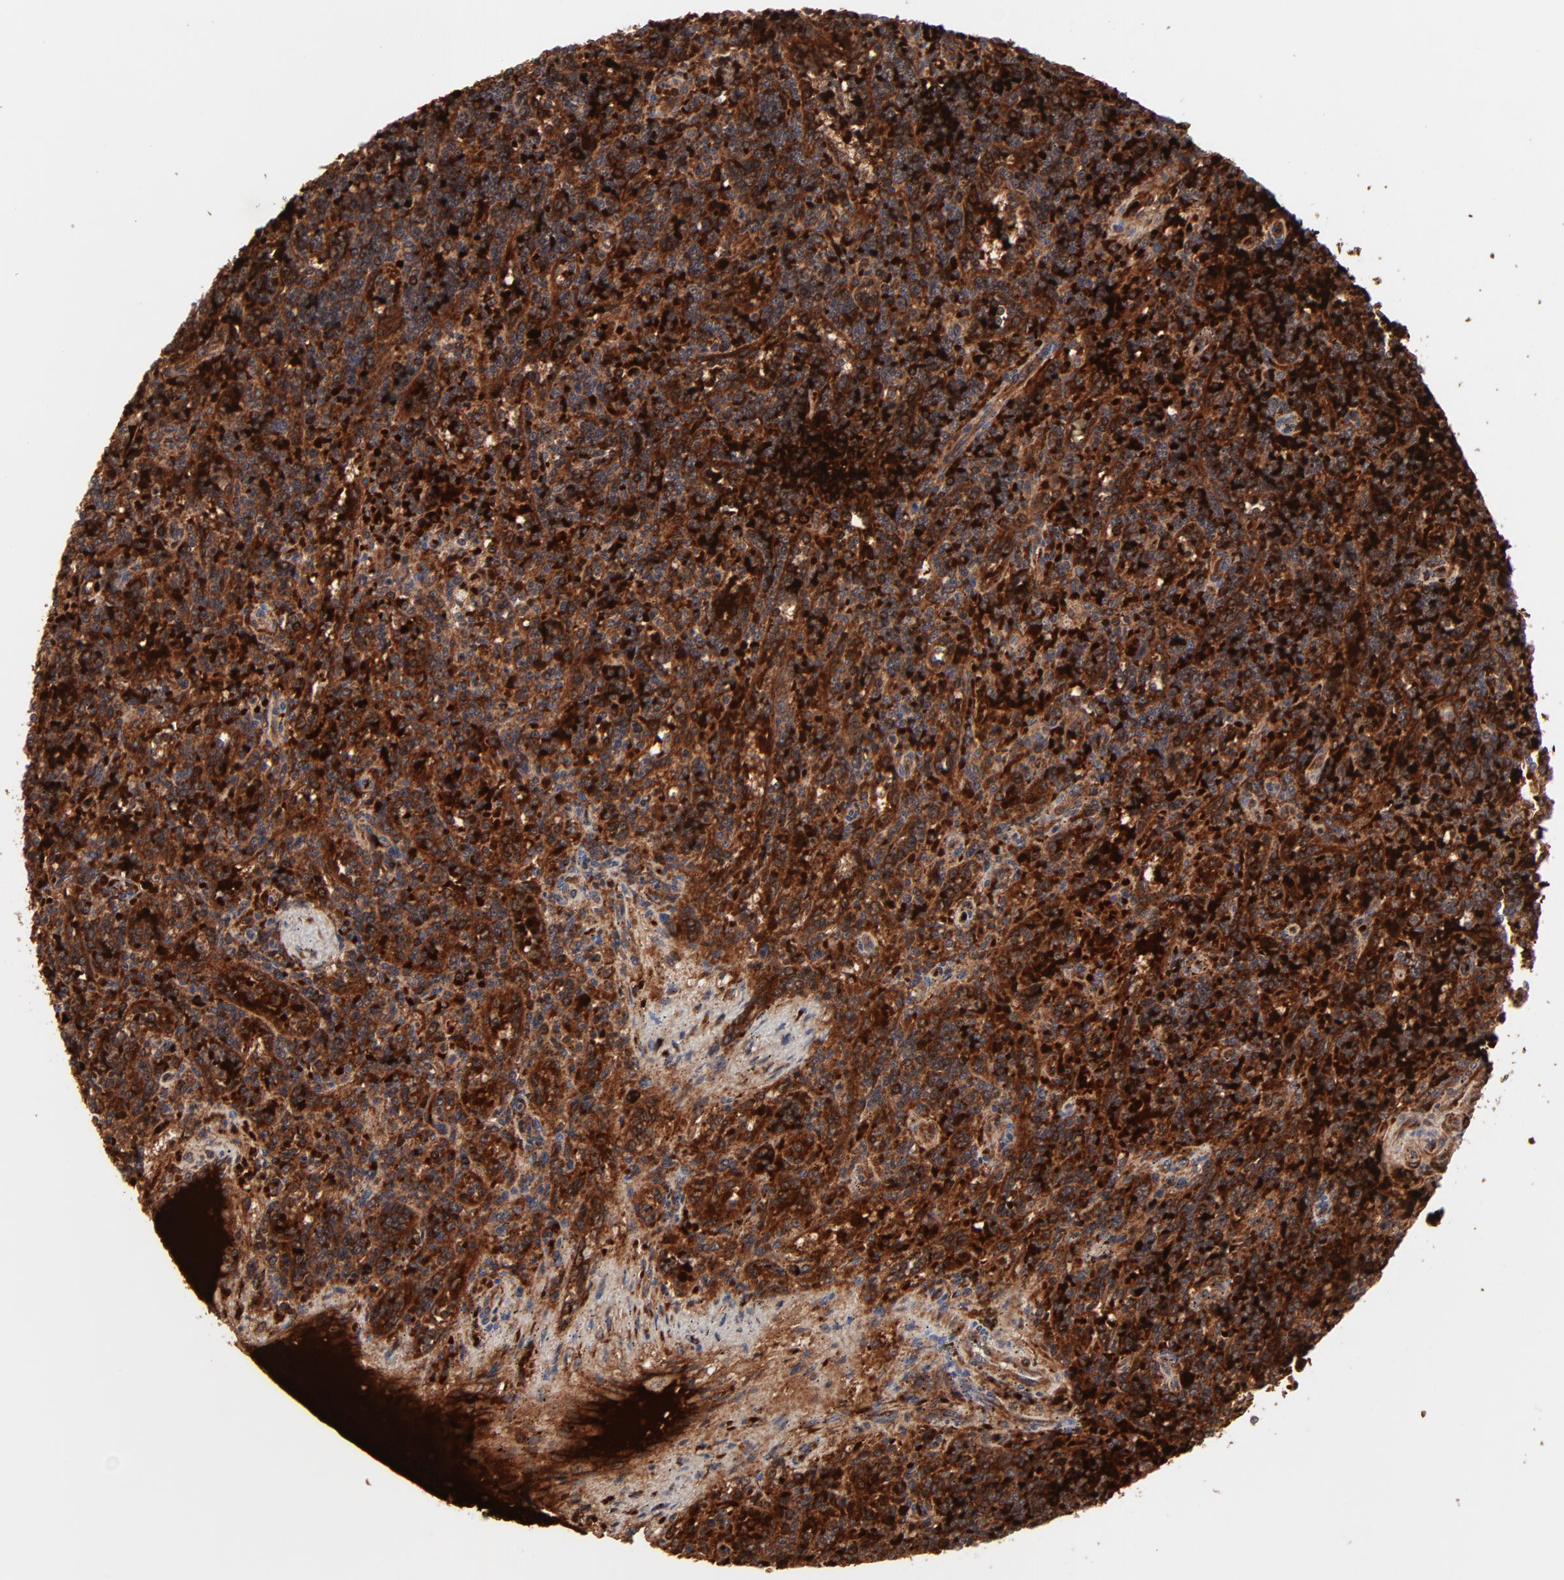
{"staining": {"intensity": "strong", "quantity": ">75%", "location": "cytoplasmic/membranous,nuclear"}, "tissue": "lymphoma", "cell_type": "Tumor cells", "image_type": "cancer", "snomed": [{"axis": "morphology", "description": "Malignant lymphoma, non-Hodgkin's type, Low grade"}, {"axis": "topography", "description": "Spleen"}], "caption": "Human low-grade malignant lymphoma, non-Hodgkin's type stained with a protein marker reveals strong staining in tumor cells.", "gene": "CASP10", "patient": {"sex": "male", "age": 73}}